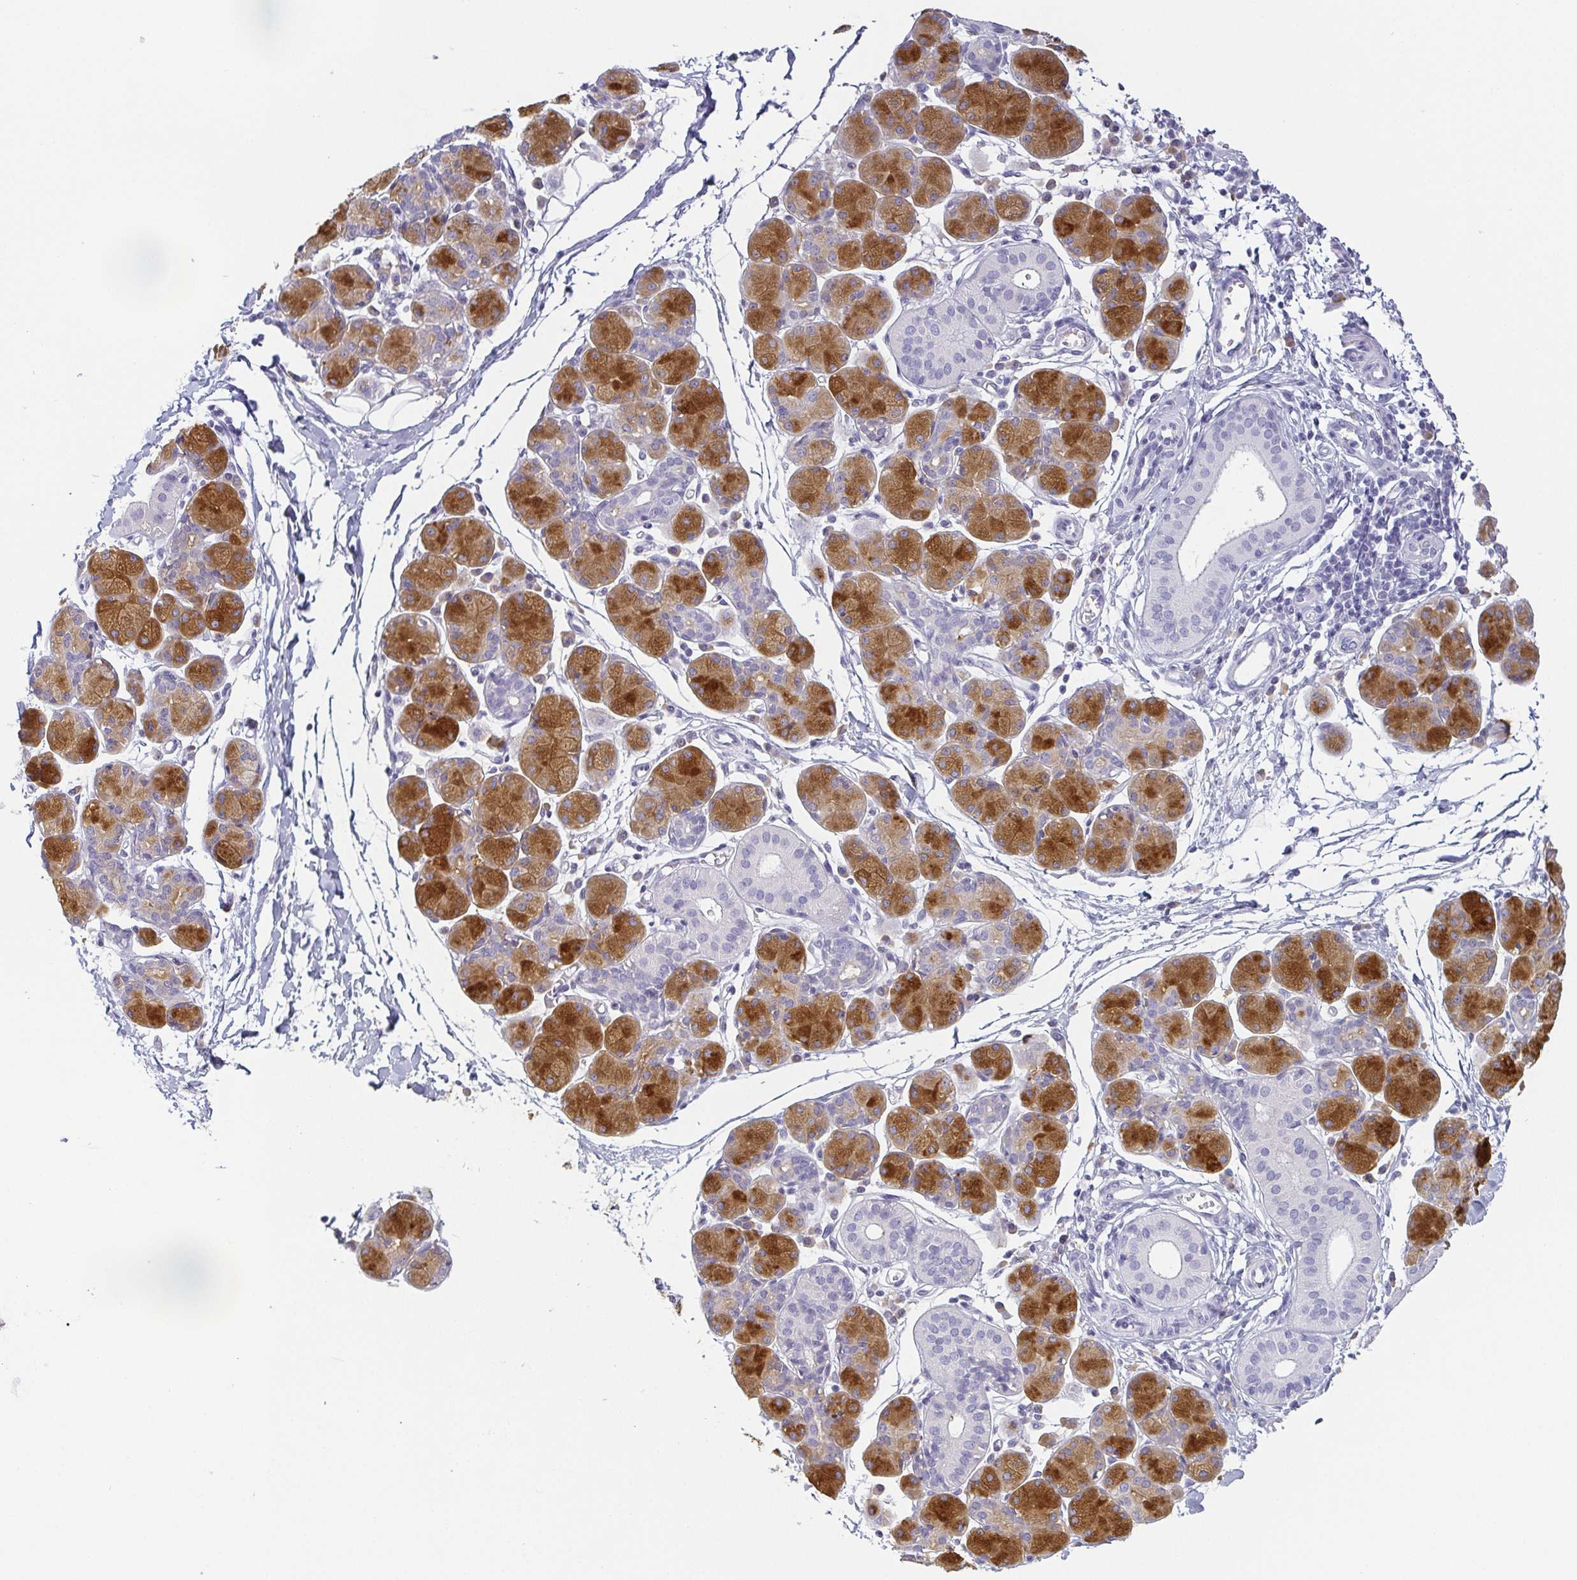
{"staining": {"intensity": "strong", "quantity": "25%-75%", "location": "cytoplasmic/membranous"}, "tissue": "salivary gland", "cell_type": "Glandular cells", "image_type": "normal", "snomed": [{"axis": "morphology", "description": "Normal tissue, NOS"}, {"axis": "morphology", "description": "Inflammation, NOS"}, {"axis": "topography", "description": "Lymph node"}, {"axis": "topography", "description": "Salivary gland"}], "caption": "Salivary gland stained for a protein (brown) reveals strong cytoplasmic/membranous positive expression in approximately 25%-75% of glandular cells.", "gene": "PRR27", "patient": {"sex": "male", "age": 3}}